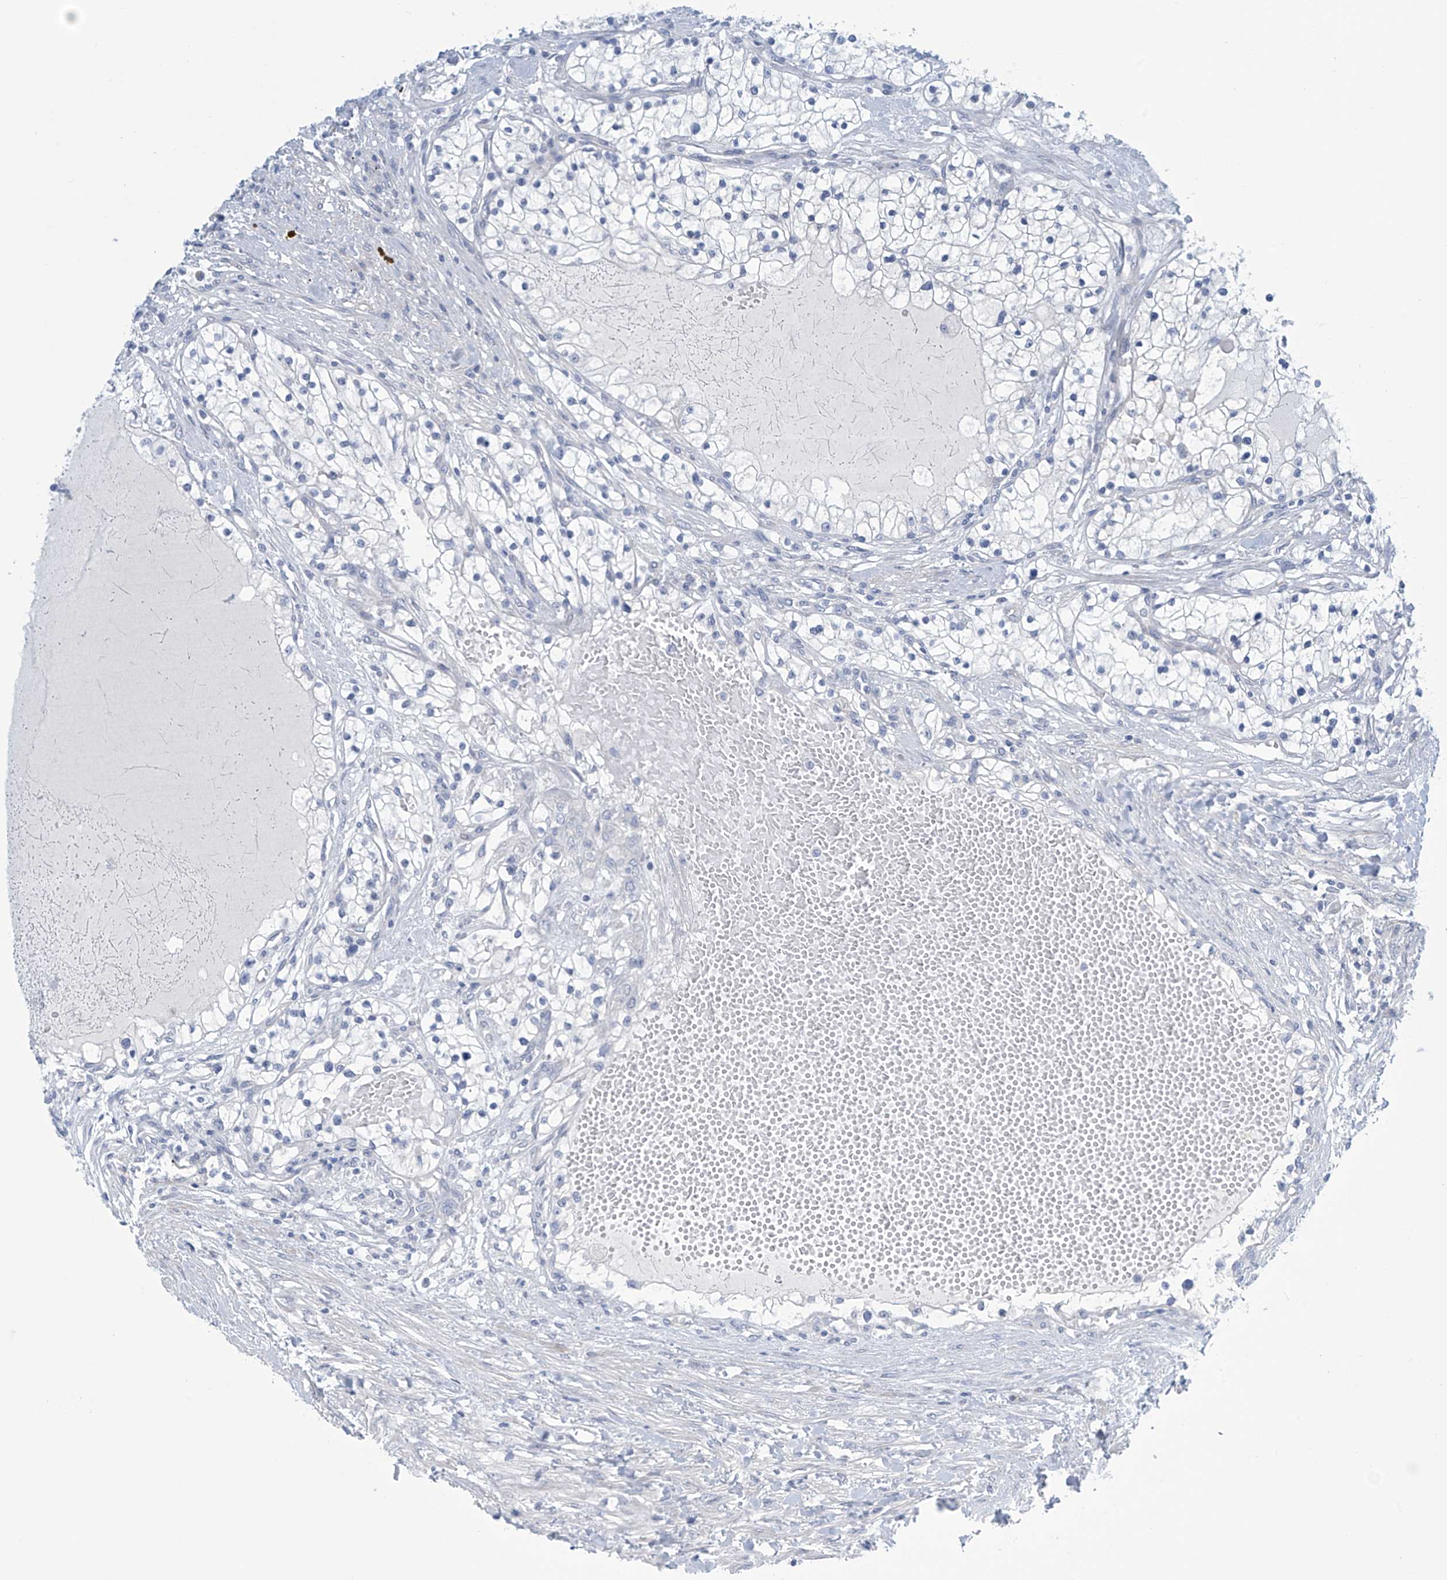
{"staining": {"intensity": "negative", "quantity": "none", "location": "none"}, "tissue": "renal cancer", "cell_type": "Tumor cells", "image_type": "cancer", "snomed": [{"axis": "morphology", "description": "Normal tissue, NOS"}, {"axis": "morphology", "description": "Adenocarcinoma, NOS"}, {"axis": "topography", "description": "Kidney"}], "caption": "This is an IHC image of adenocarcinoma (renal). There is no positivity in tumor cells.", "gene": "SLC35A5", "patient": {"sex": "male", "age": 68}}